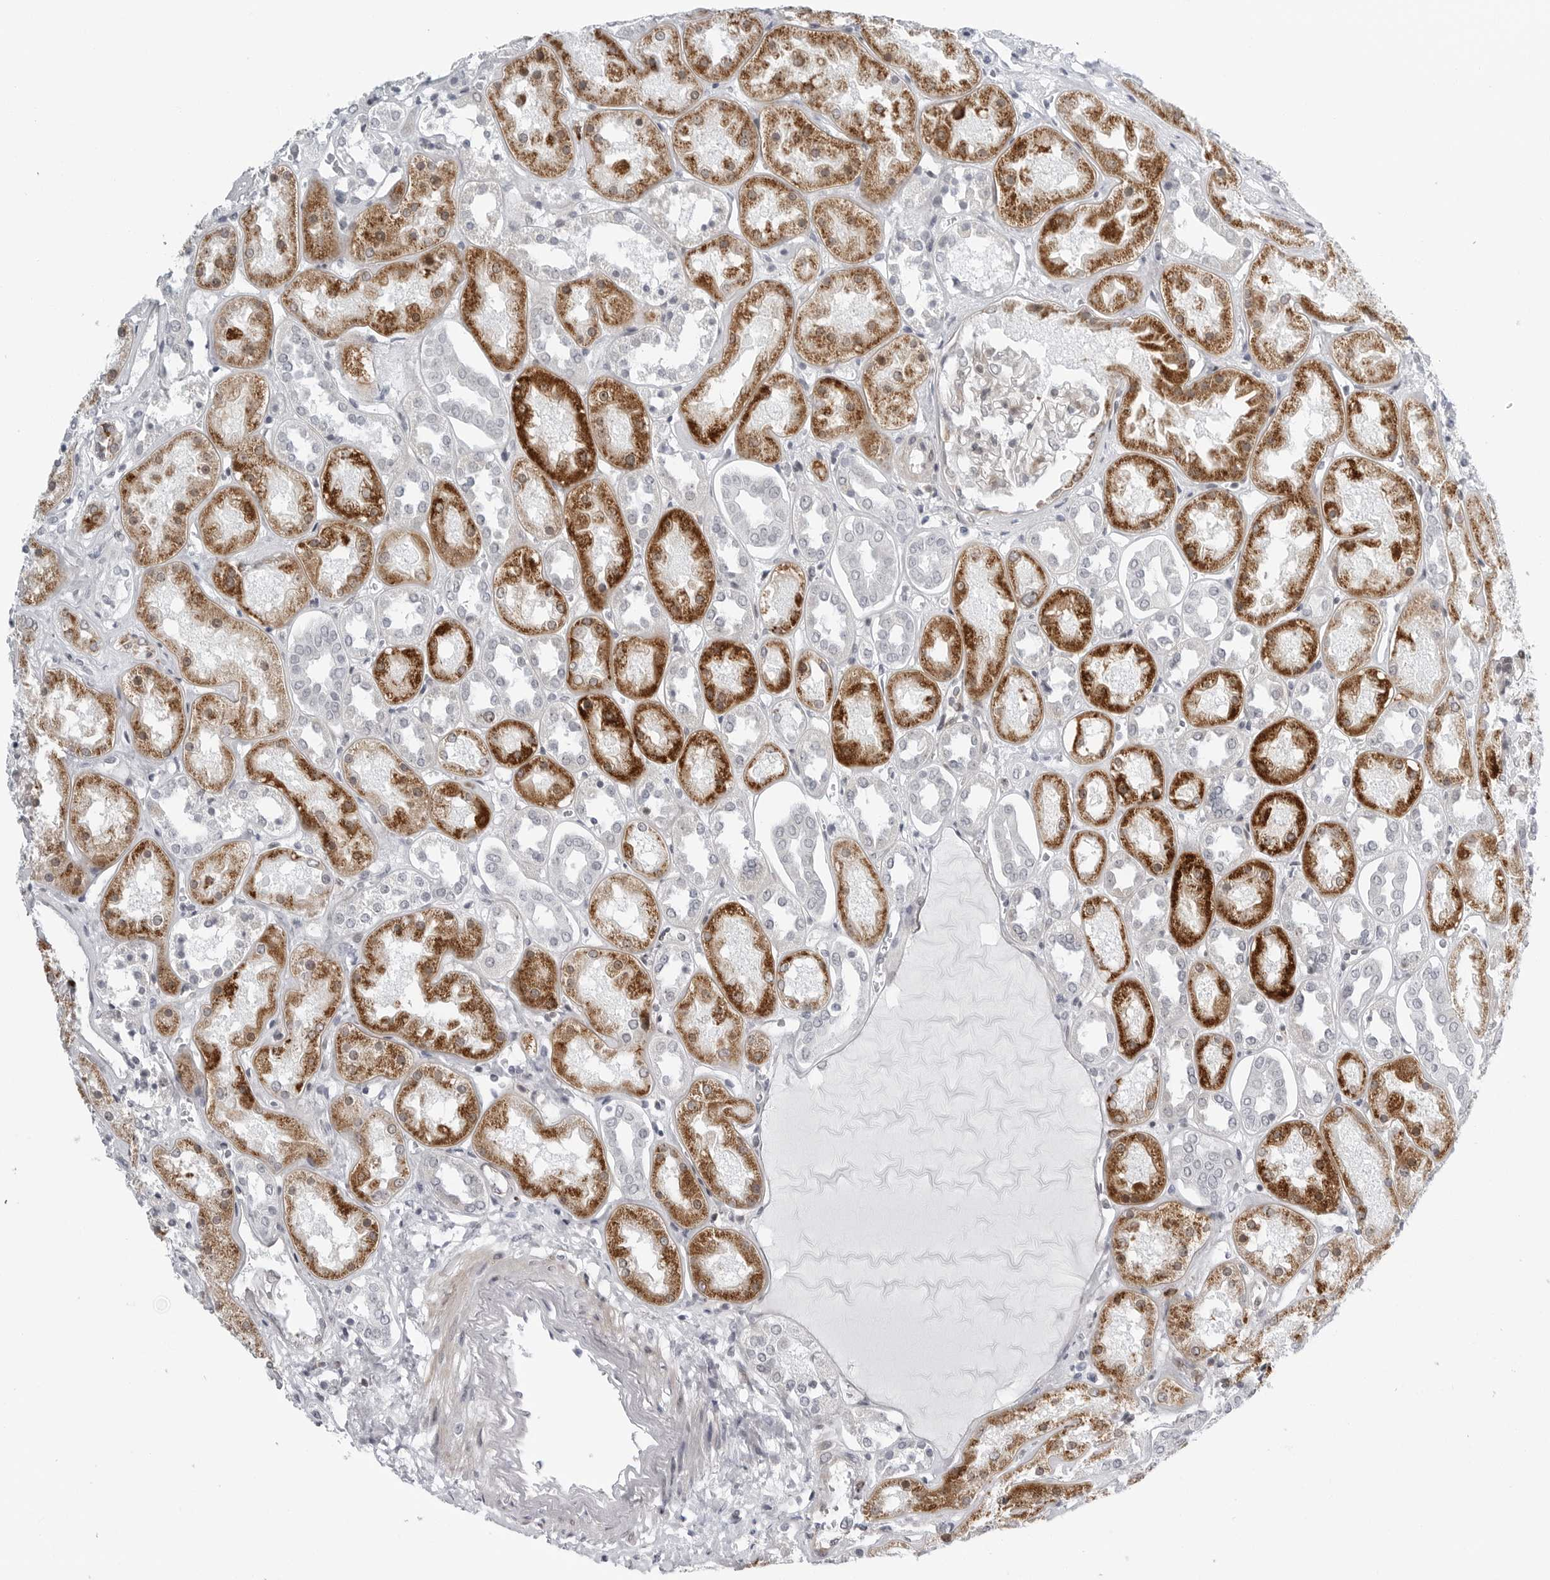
{"staining": {"intensity": "negative", "quantity": "none", "location": "none"}, "tissue": "kidney", "cell_type": "Cells in glomeruli", "image_type": "normal", "snomed": [{"axis": "morphology", "description": "Normal tissue, NOS"}, {"axis": "topography", "description": "Kidney"}], "caption": "Immunohistochemistry of unremarkable kidney demonstrates no expression in cells in glomeruli.", "gene": "FAM135B", "patient": {"sex": "male", "age": 70}}